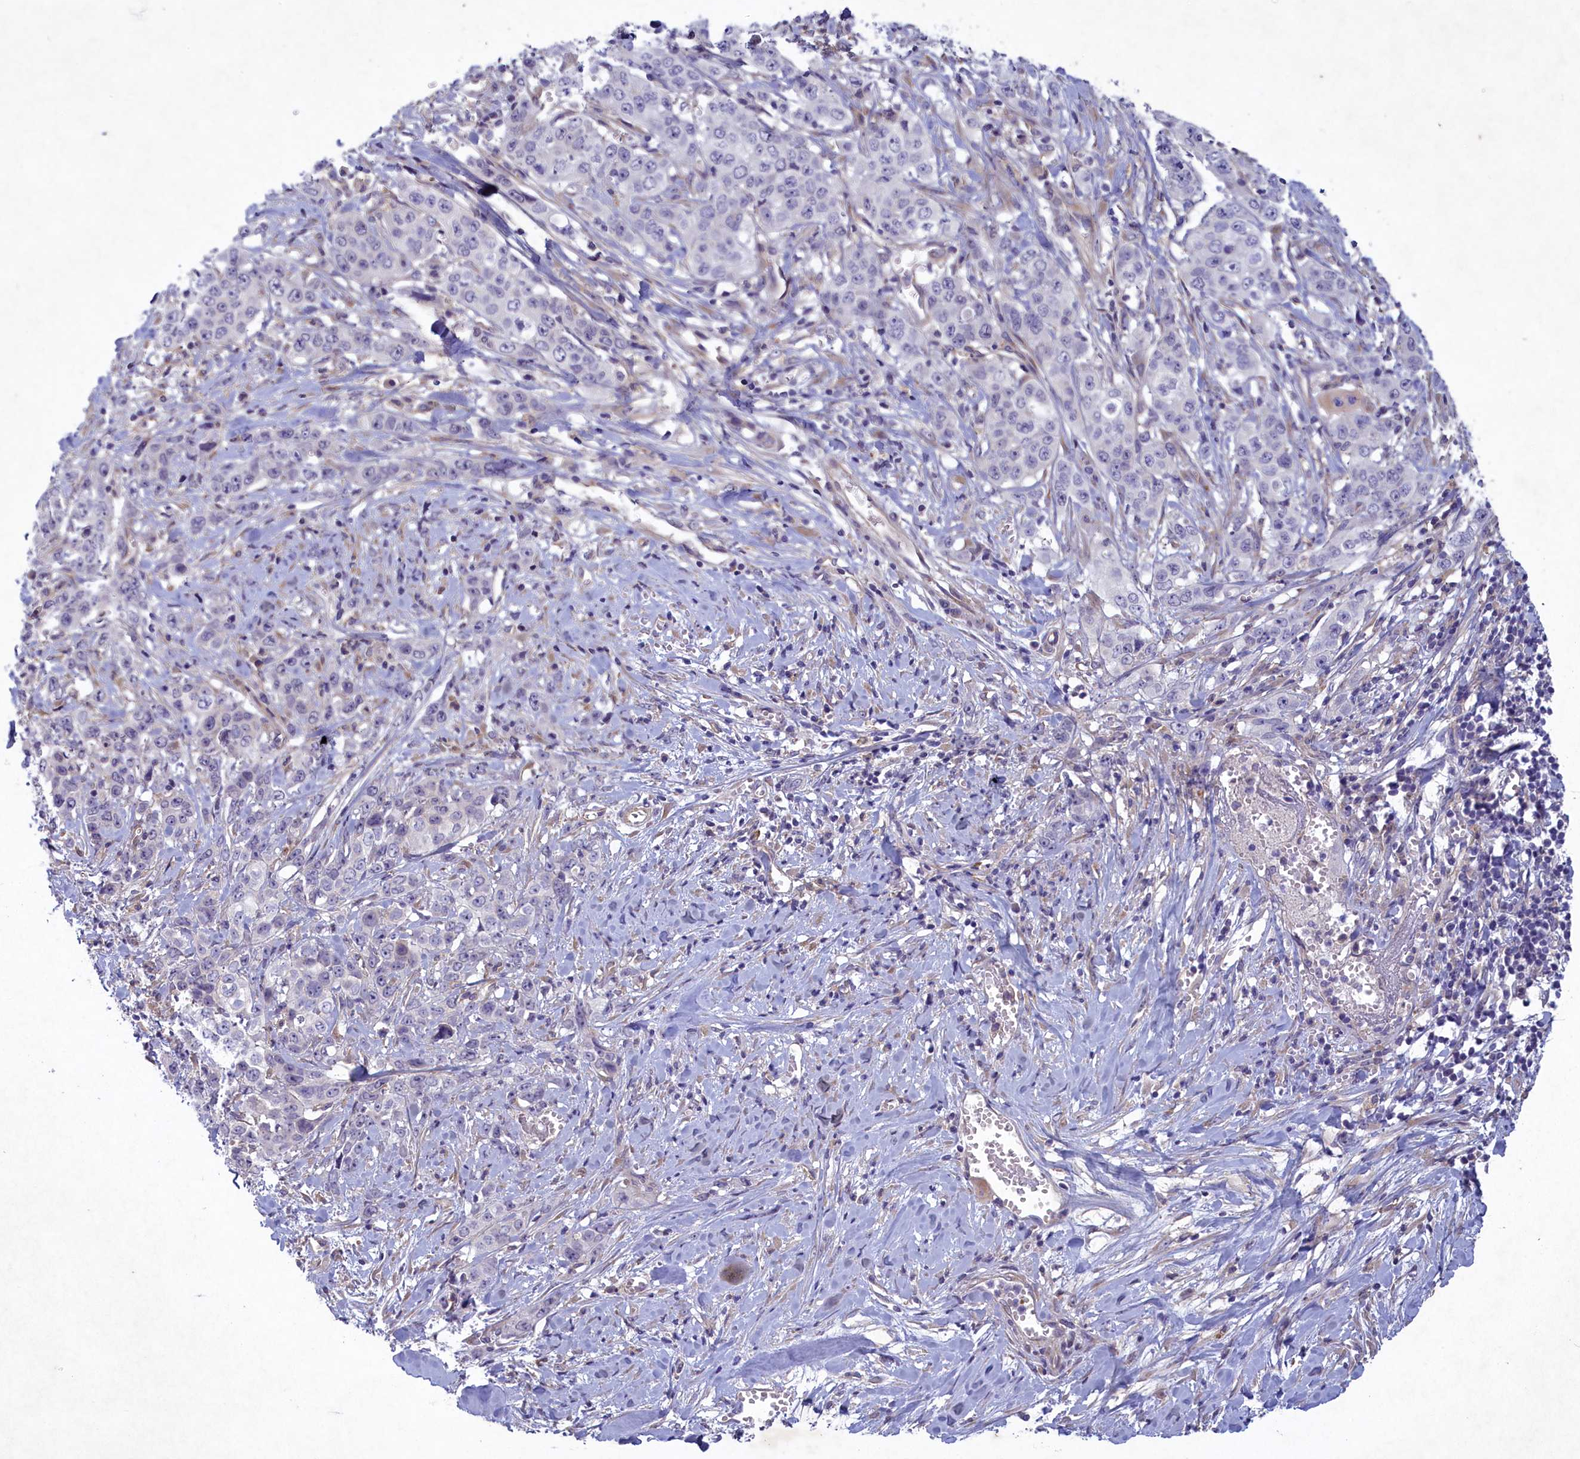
{"staining": {"intensity": "negative", "quantity": "none", "location": "none"}, "tissue": "stomach cancer", "cell_type": "Tumor cells", "image_type": "cancer", "snomed": [{"axis": "morphology", "description": "Adenocarcinoma, NOS"}, {"axis": "topography", "description": "Stomach, upper"}], "caption": "There is no significant expression in tumor cells of stomach cancer (adenocarcinoma).", "gene": "PLEKHG6", "patient": {"sex": "male", "age": 62}}